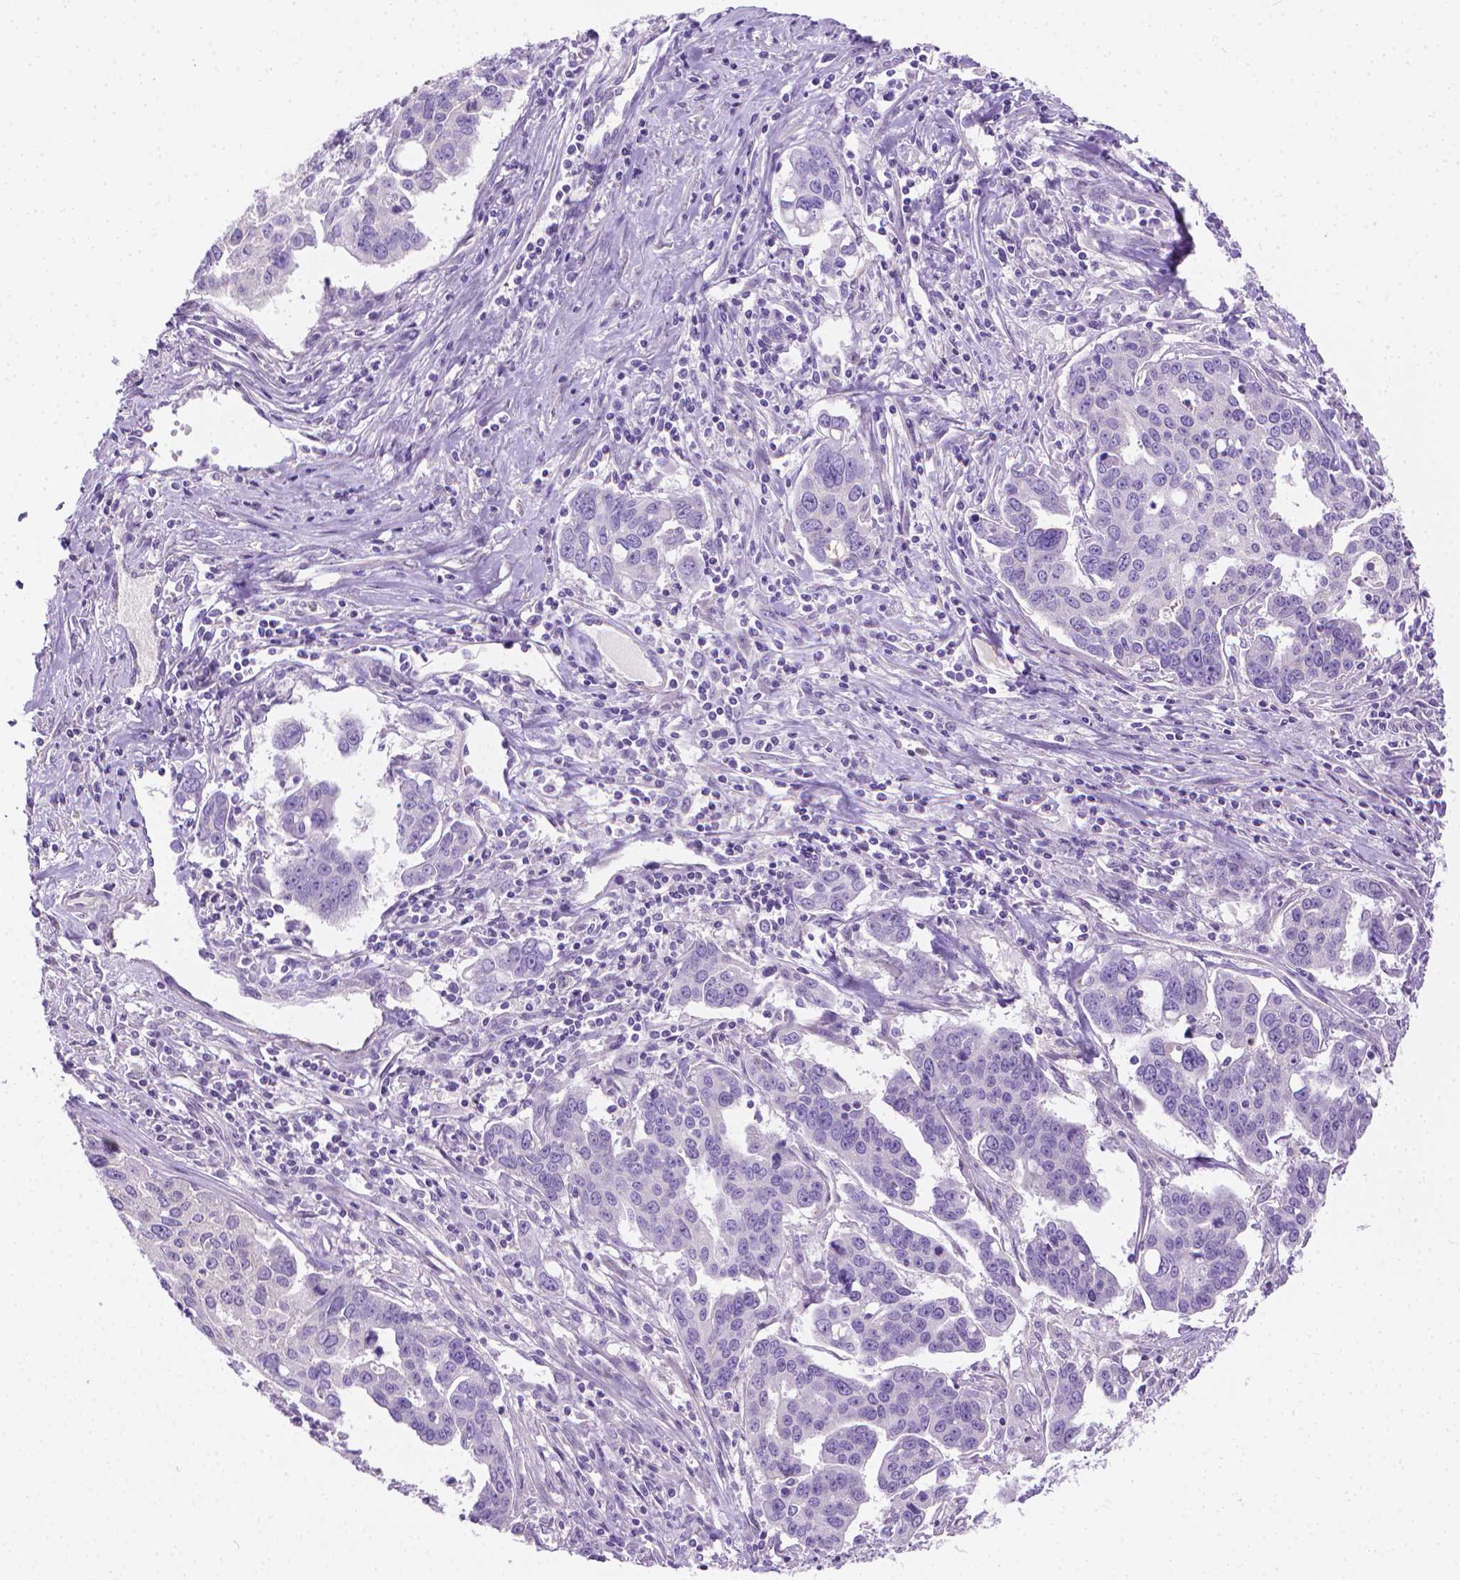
{"staining": {"intensity": "negative", "quantity": "none", "location": "none"}, "tissue": "ovarian cancer", "cell_type": "Tumor cells", "image_type": "cancer", "snomed": [{"axis": "morphology", "description": "Carcinoma, endometroid"}, {"axis": "topography", "description": "Ovary"}], "caption": "Immunohistochemistry (IHC) image of neoplastic tissue: ovarian cancer (endometroid carcinoma) stained with DAB (3,3'-diaminobenzidine) reveals no significant protein expression in tumor cells.", "gene": "FASN", "patient": {"sex": "female", "age": 78}}